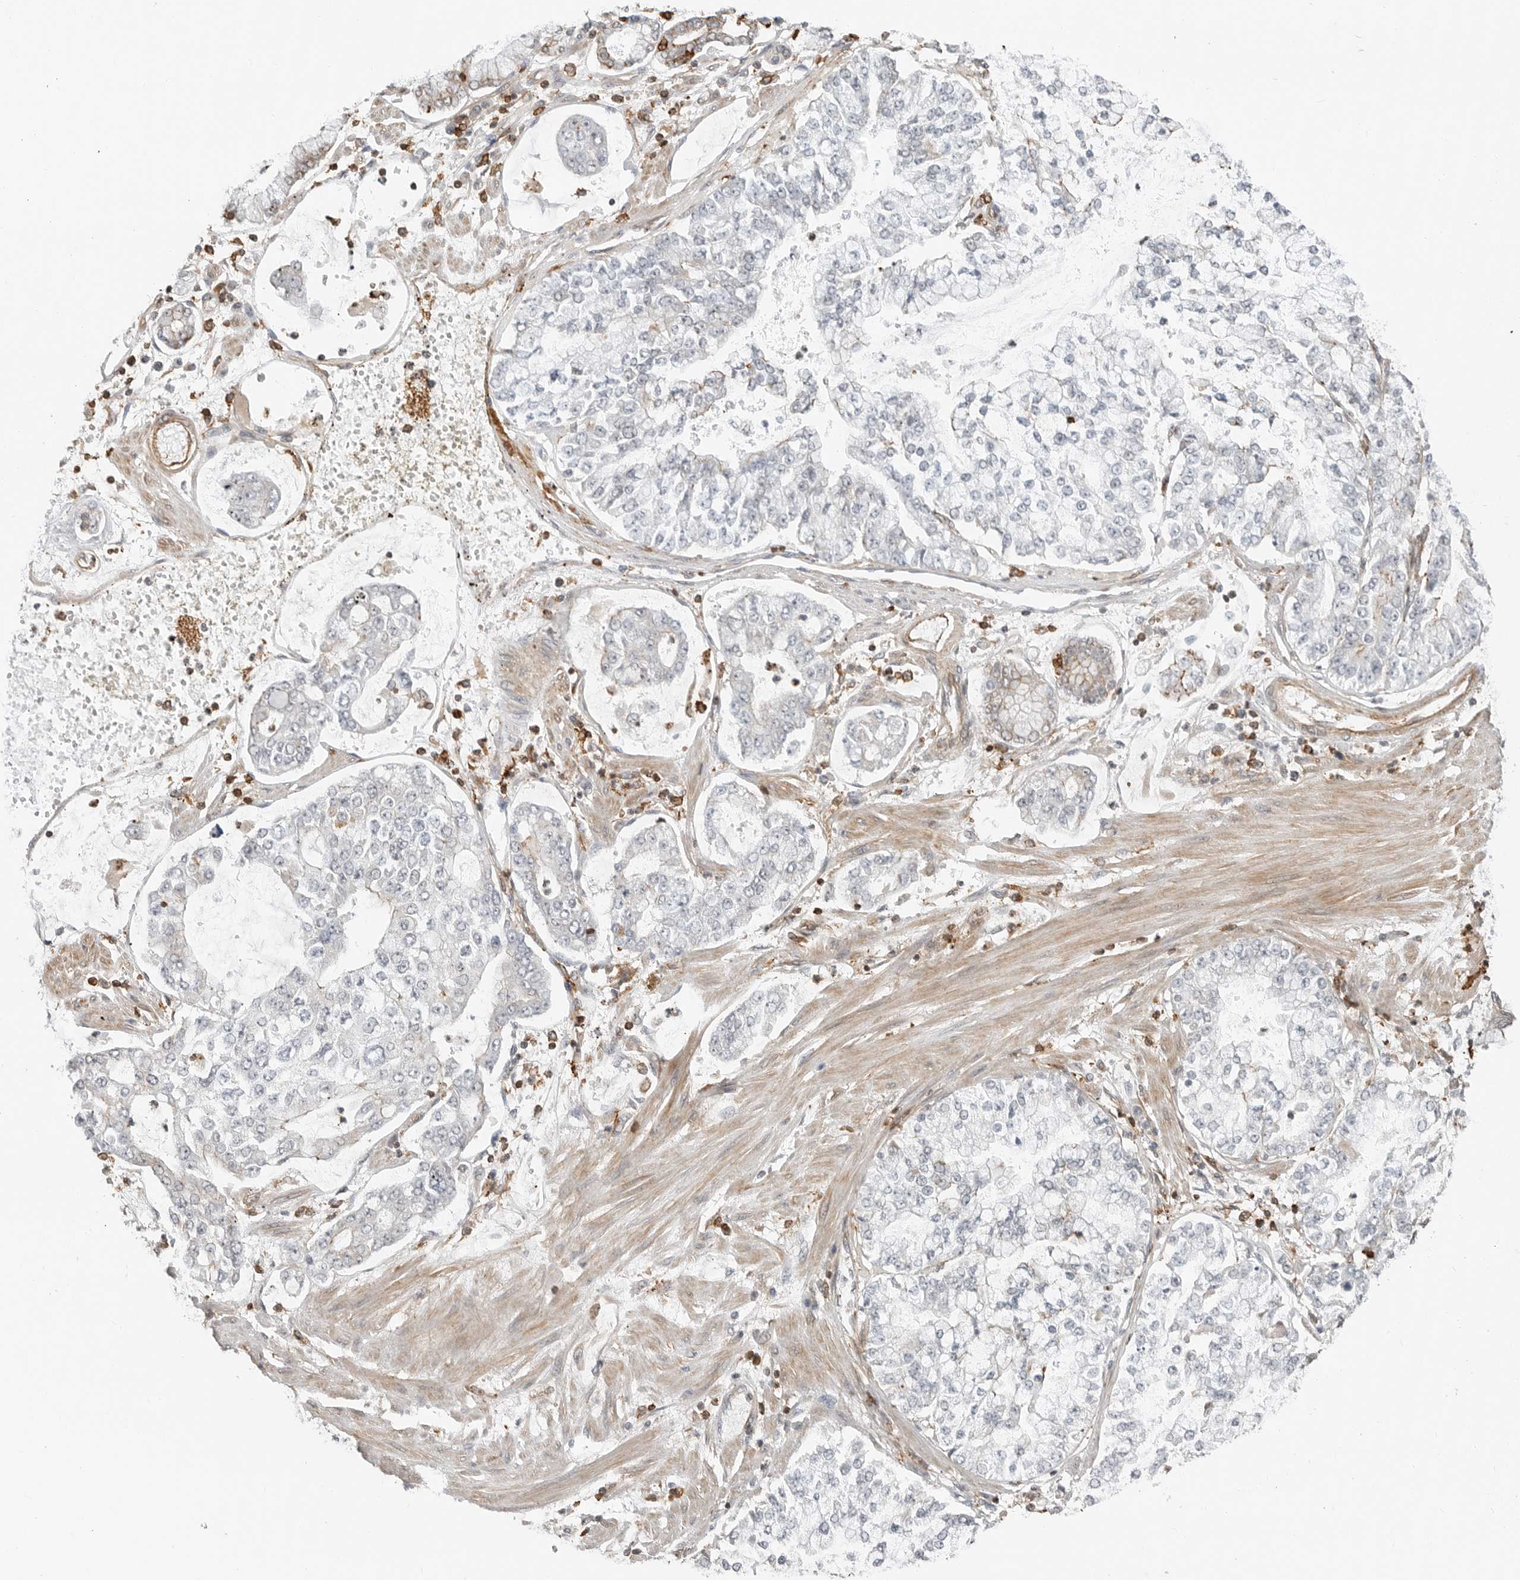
{"staining": {"intensity": "negative", "quantity": "none", "location": "none"}, "tissue": "stomach cancer", "cell_type": "Tumor cells", "image_type": "cancer", "snomed": [{"axis": "morphology", "description": "Adenocarcinoma, NOS"}, {"axis": "topography", "description": "Stomach"}], "caption": "Immunohistochemical staining of stomach adenocarcinoma demonstrates no significant staining in tumor cells.", "gene": "LEFTY2", "patient": {"sex": "male", "age": 76}}